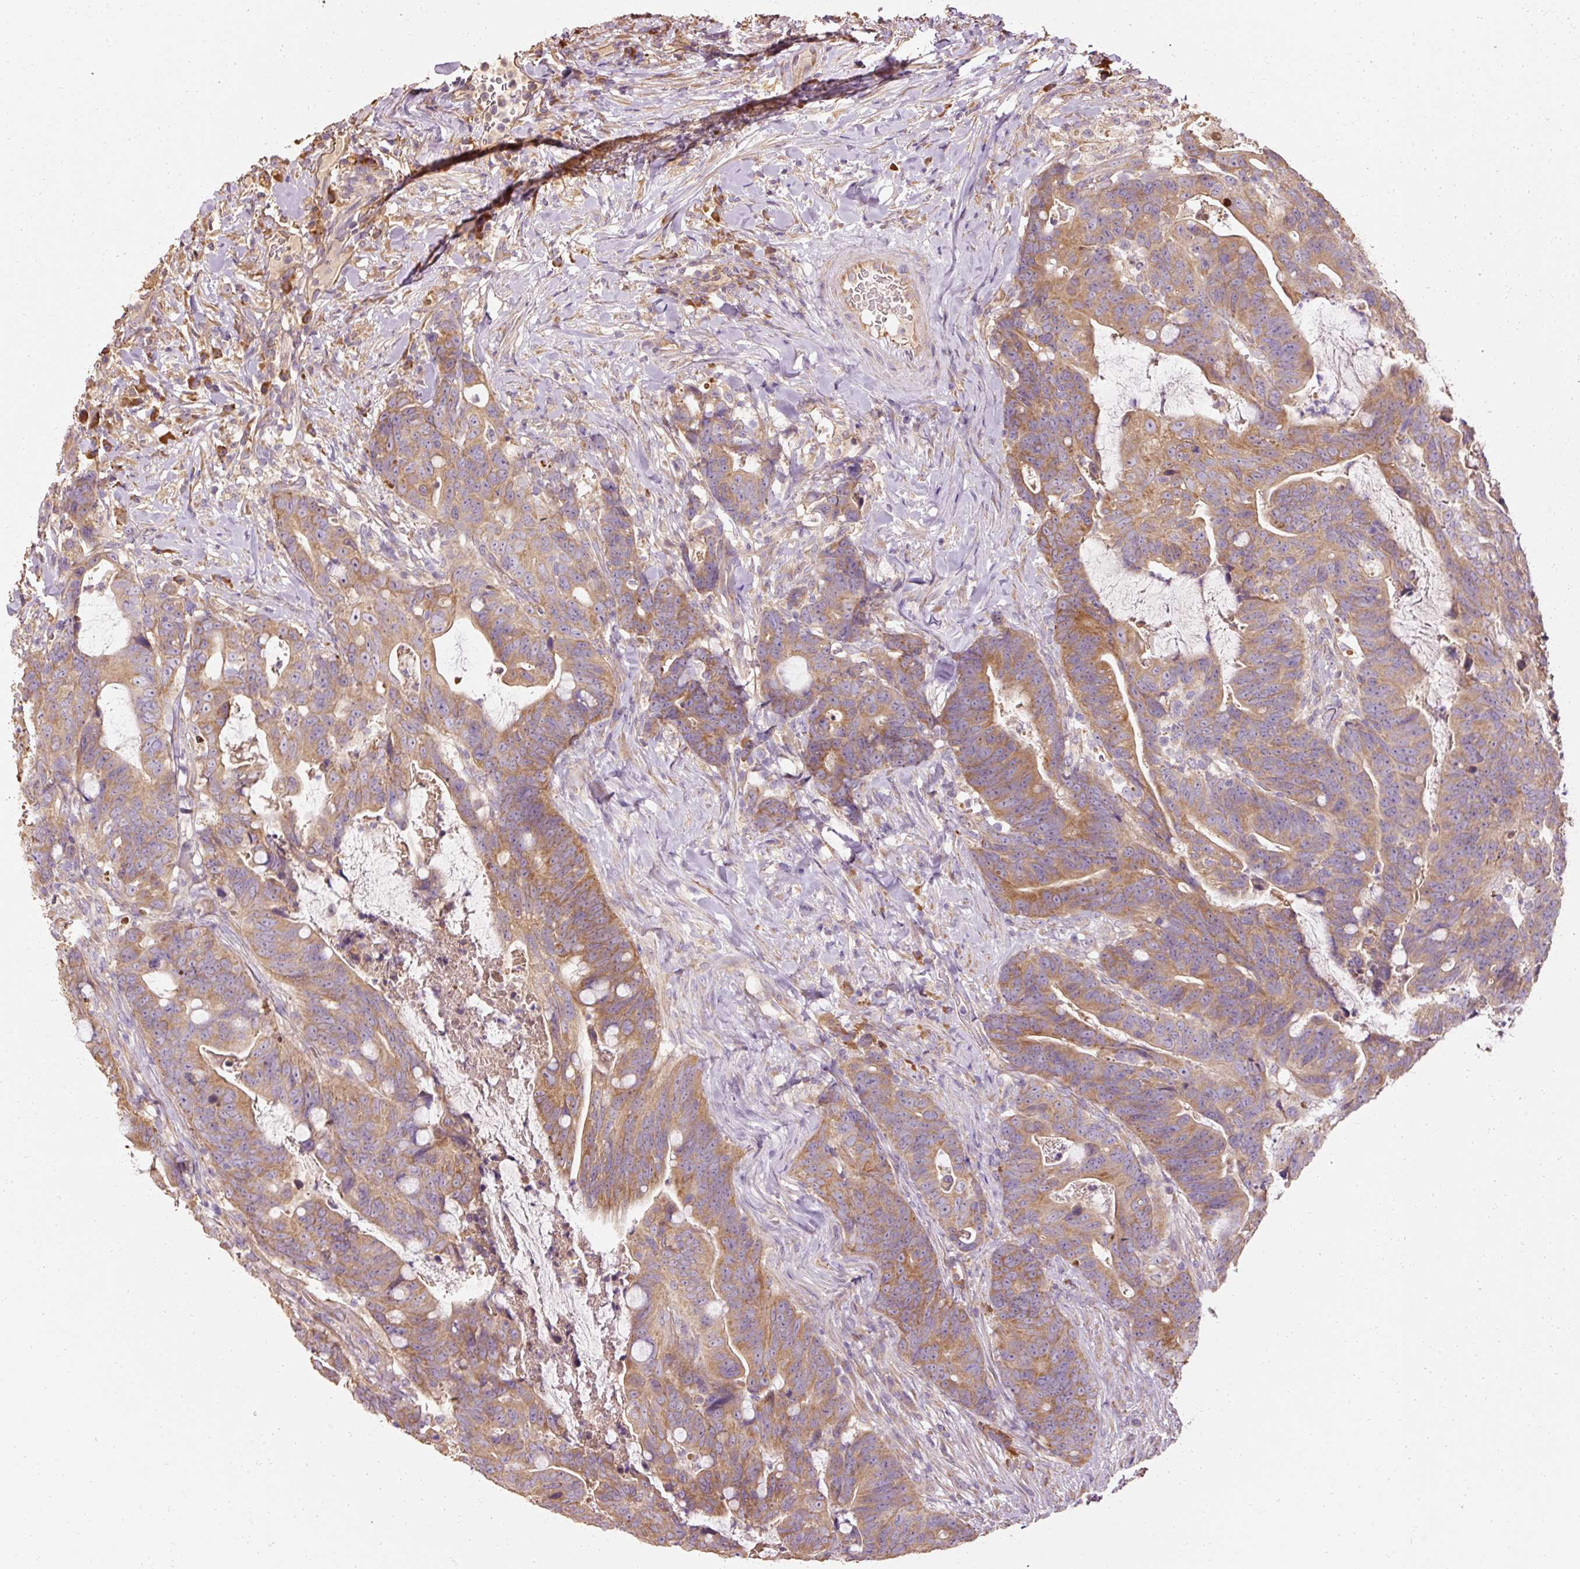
{"staining": {"intensity": "moderate", "quantity": ">75%", "location": "cytoplasmic/membranous"}, "tissue": "colorectal cancer", "cell_type": "Tumor cells", "image_type": "cancer", "snomed": [{"axis": "morphology", "description": "Adenocarcinoma, NOS"}, {"axis": "topography", "description": "Colon"}], "caption": "A micrograph of colorectal adenocarcinoma stained for a protein shows moderate cytoplasmic/membranous brown staining in tumor cells.", "gene": "EFHC1", "patient": {"sex": "female", "age": 82}}